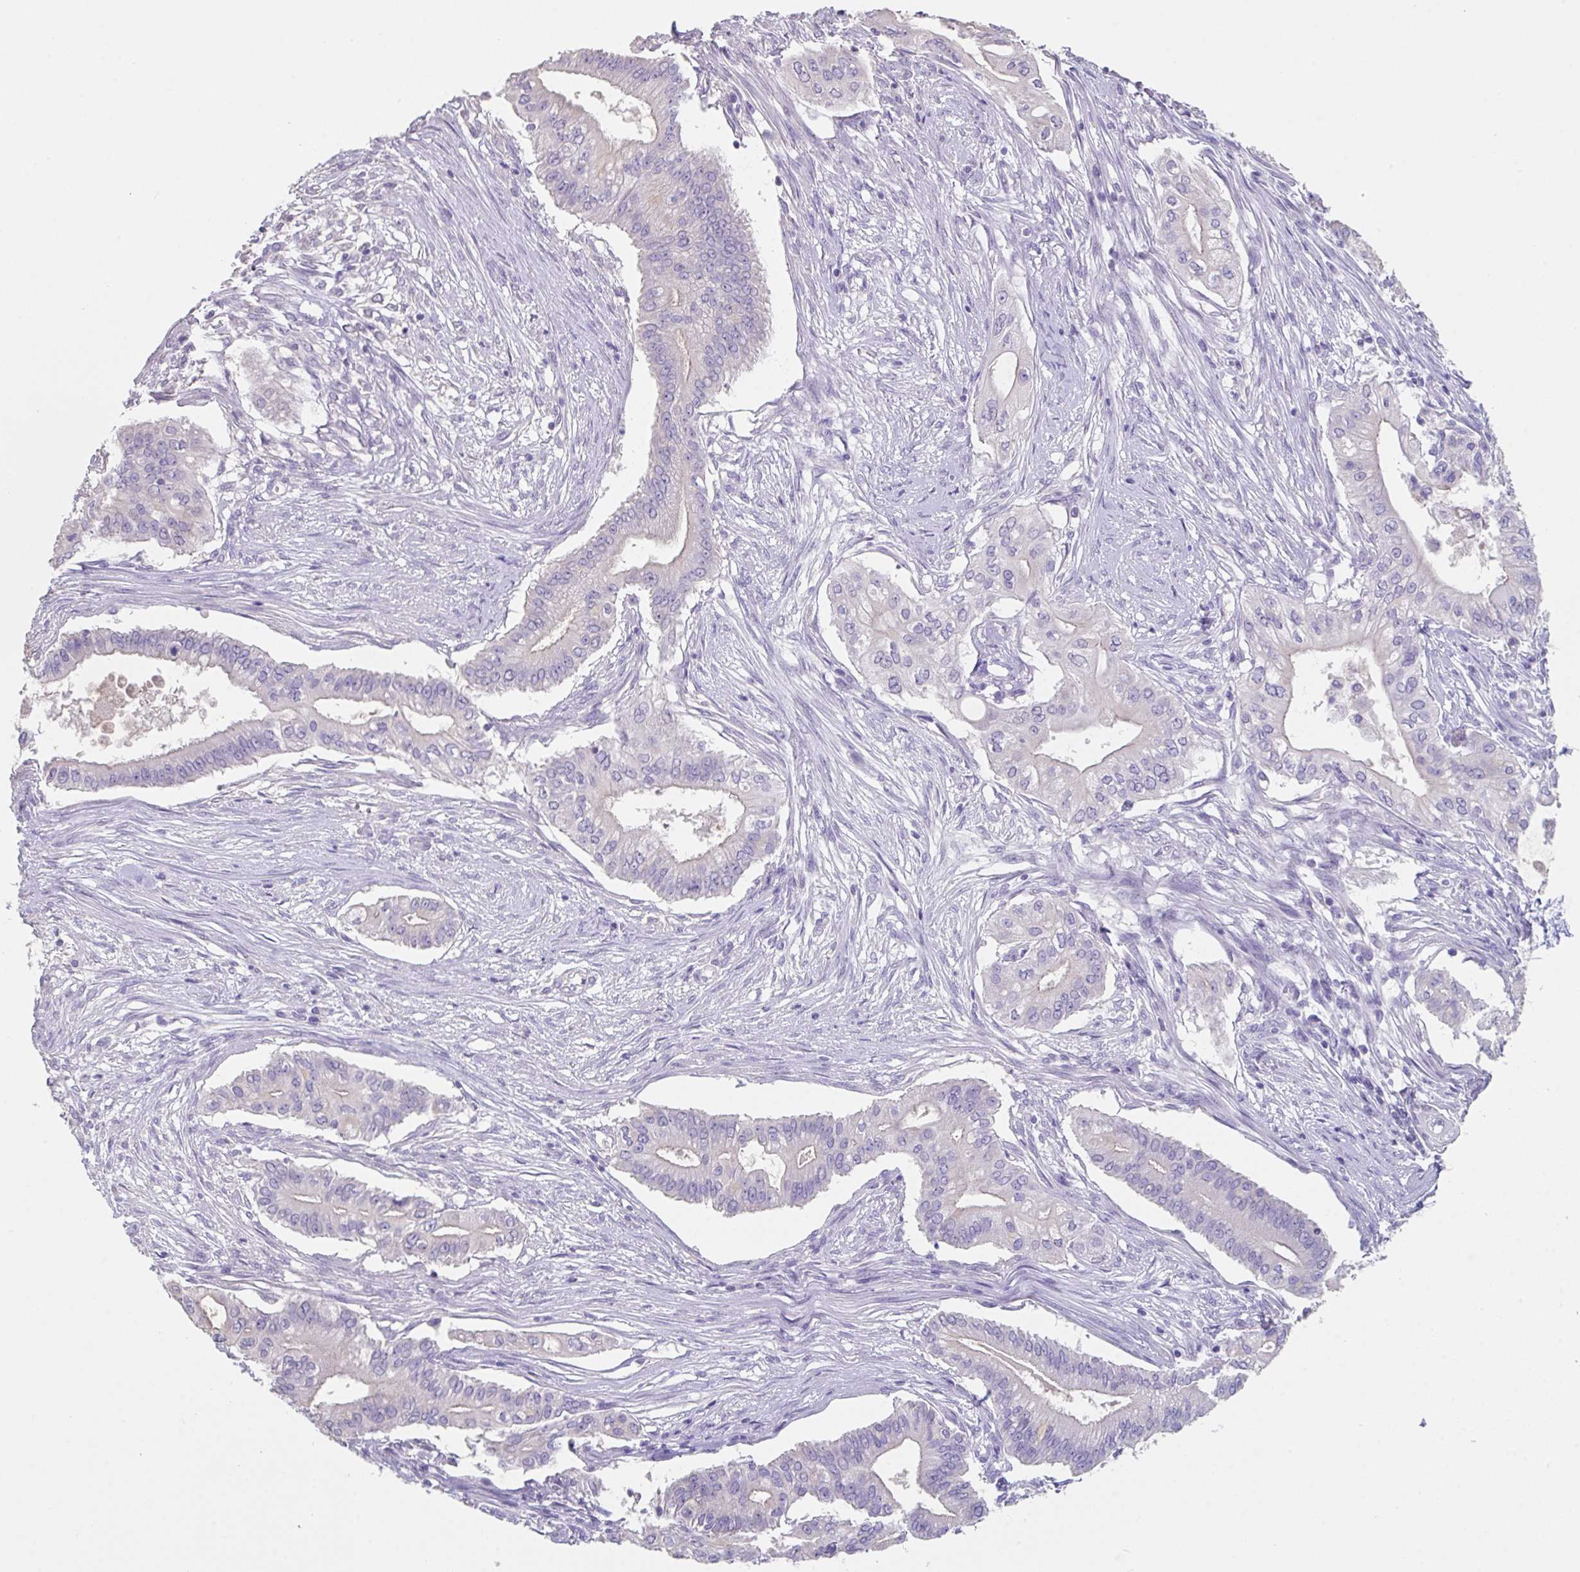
{"staining": {"intensity": "negative", "quantity": "none", "location": "none"}, "tissue": "pancreatic cancer", "cell_type": "Tumor cells", "image_type": "cancer", "snomed": [{"axis": "morphology", "description": "Adenocarcinoma, NOS"}, {"axis": "topography", "description": "Pancreas"}], "caption": "The immunohistochemistry photomicrograph has no significant expression in tumor cells of pancreatic adenocarcinoma tissue.", "gene": "SLC44A4", "patient": {"sex": "female", "age": 68}}